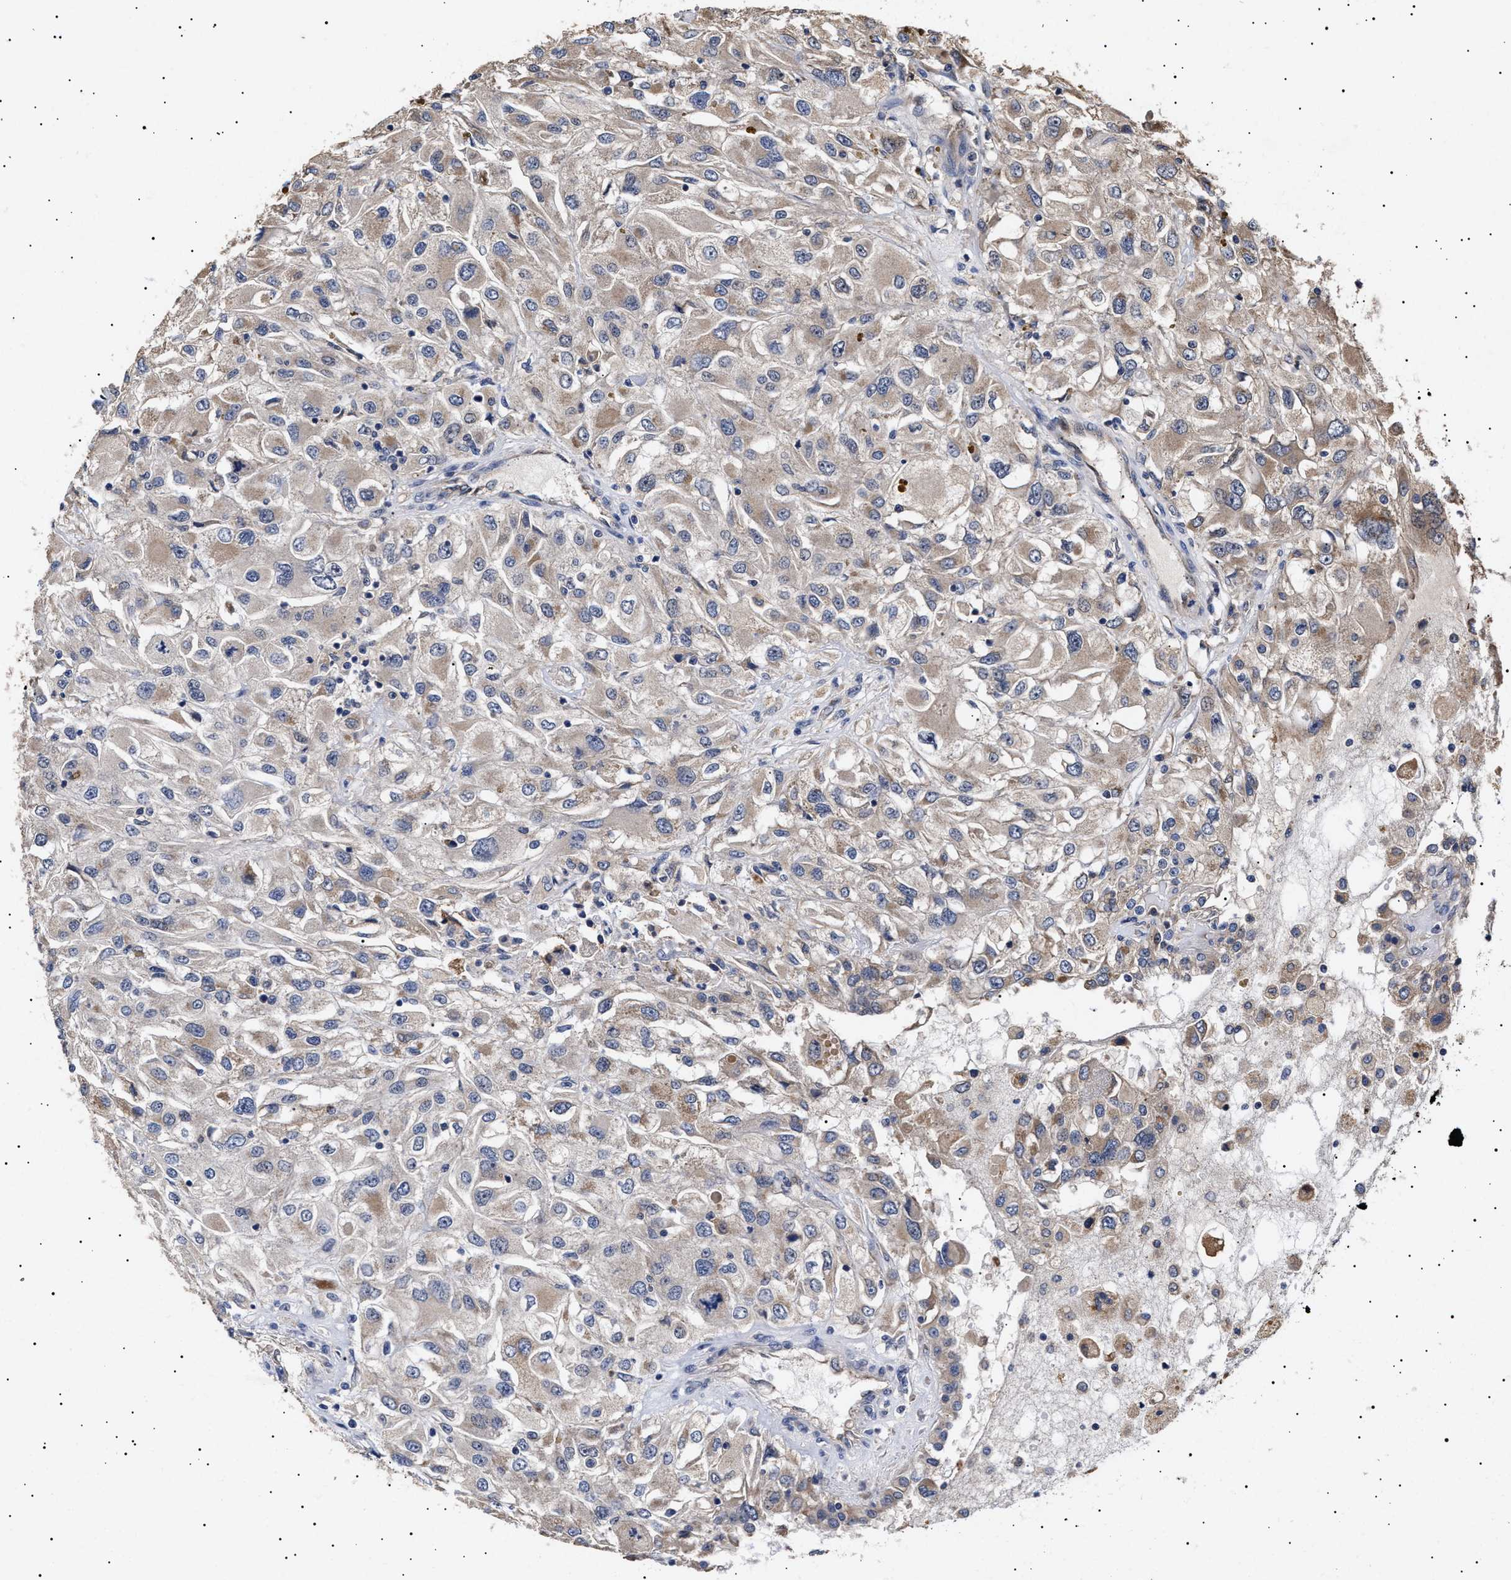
{"staining": {"intensity": "weak", "quantity": "<25%", "location": "cytoplasmic/membranous"}, "tissue": "renal cancer", "cell_type": "Tumor cells", "image_type": "cancer", "snomed": [{"axis": "morphology", "description": "Adenocarcinoma, NOS"}, {"axis": "topography", "description": "Kidney"}], "caption": "Adenocarcinoma (renal) stained for a protein using immunohistochemistry shows no expression tumor cells.", "gene": "KRBA1", "patient": {"sex": "female", "age": 52}}